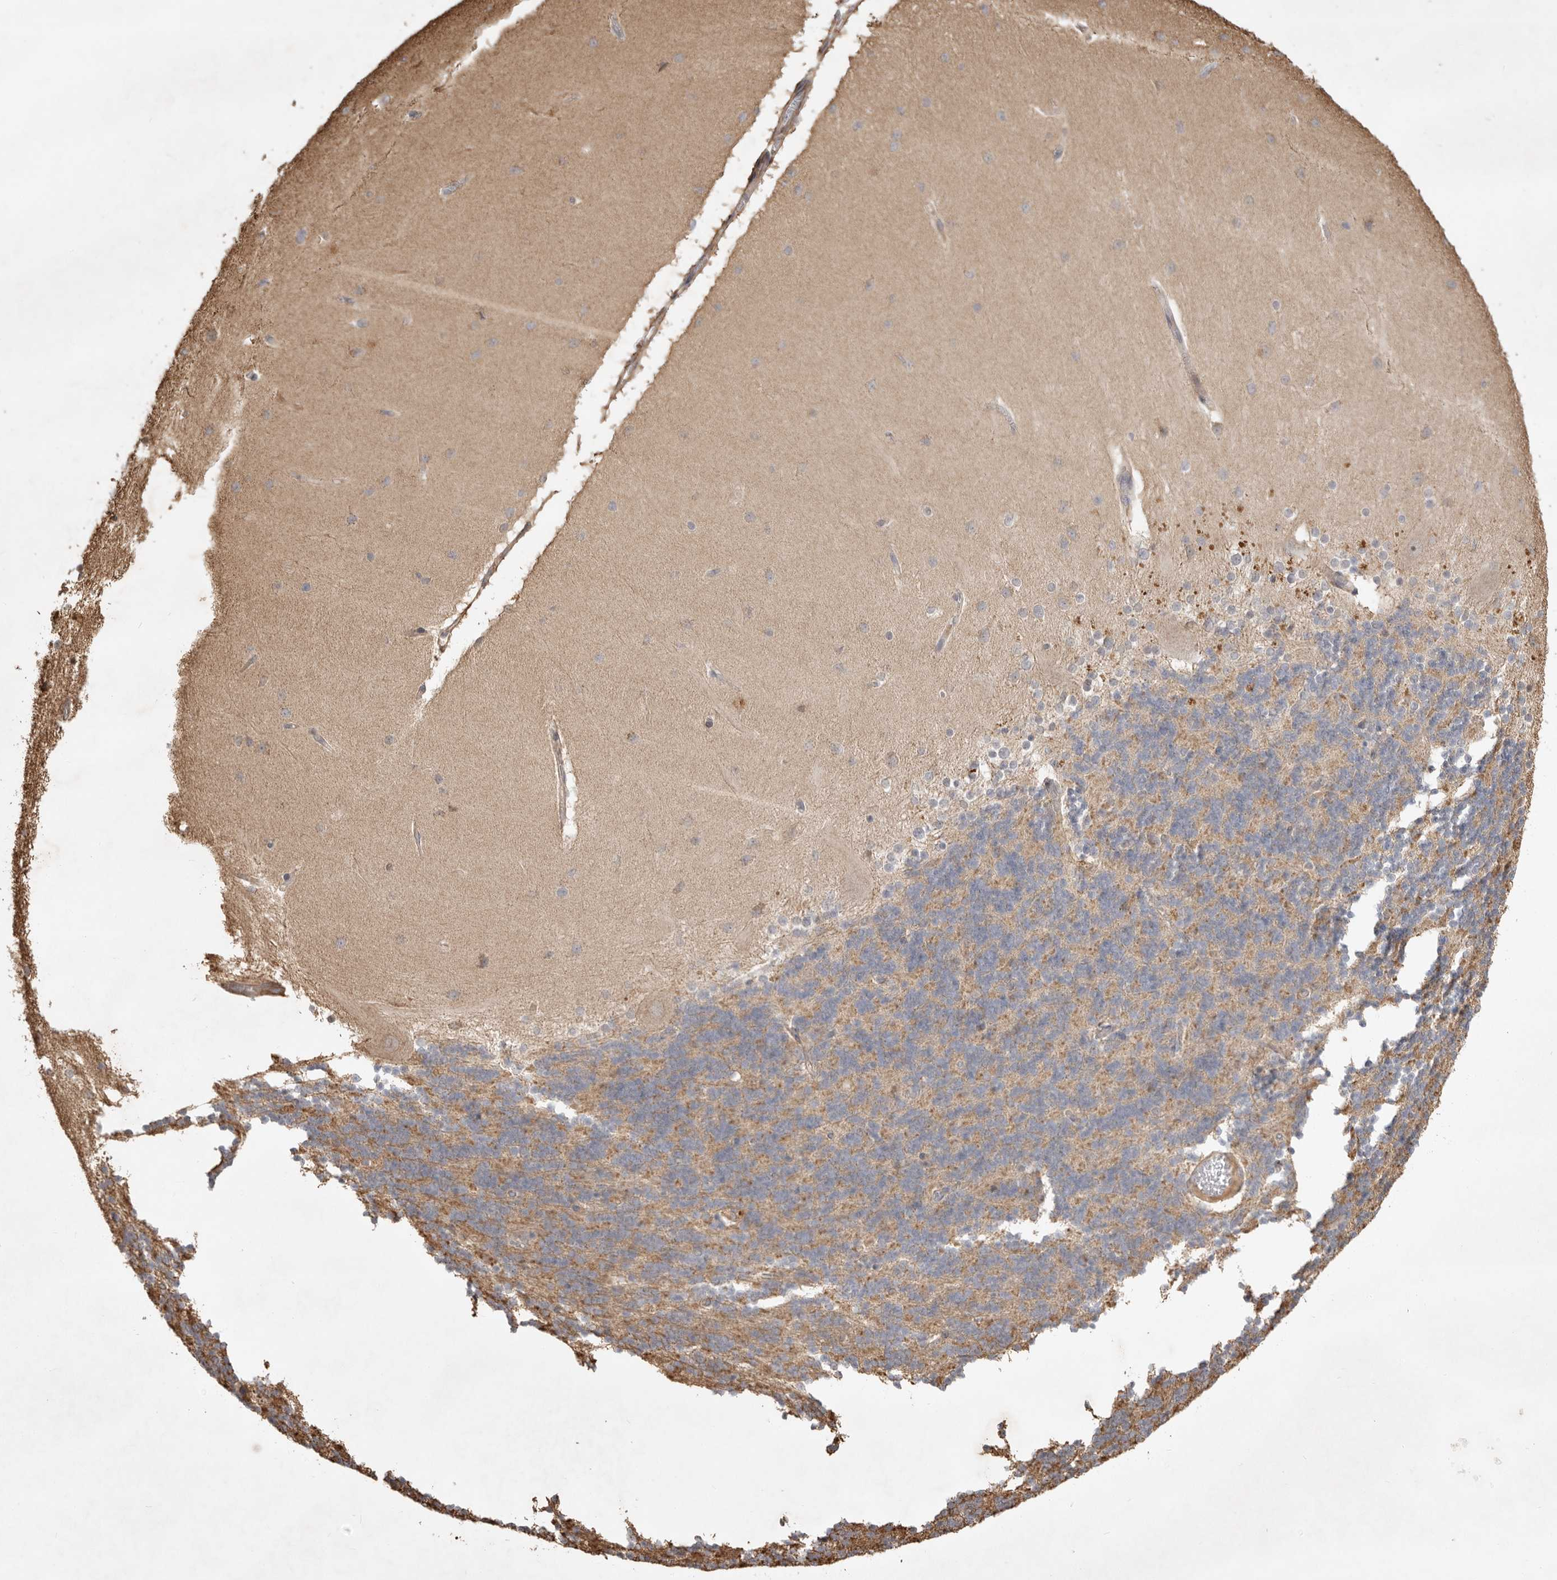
{"staining": {"intensity": "moderate", "quantity": "<25%", "location": "cytoplasmic/membranous"}, "tissue": "cerebellum", "cell_type": "Cells in granular layer", "image_type": "normal", "snomed": [{"axis": "morphology", "description": "Normal tissue, NOS"}, {"axis": "topography", "description": "Cerebellum"}], "caption": "Cells in granular layer demonstrate moderate cytoplasmic/membranous expression in about <25% of cells in benign cerebellum.", "gene": "DPH7", "patient": {"sex": "female", "age": 54}}